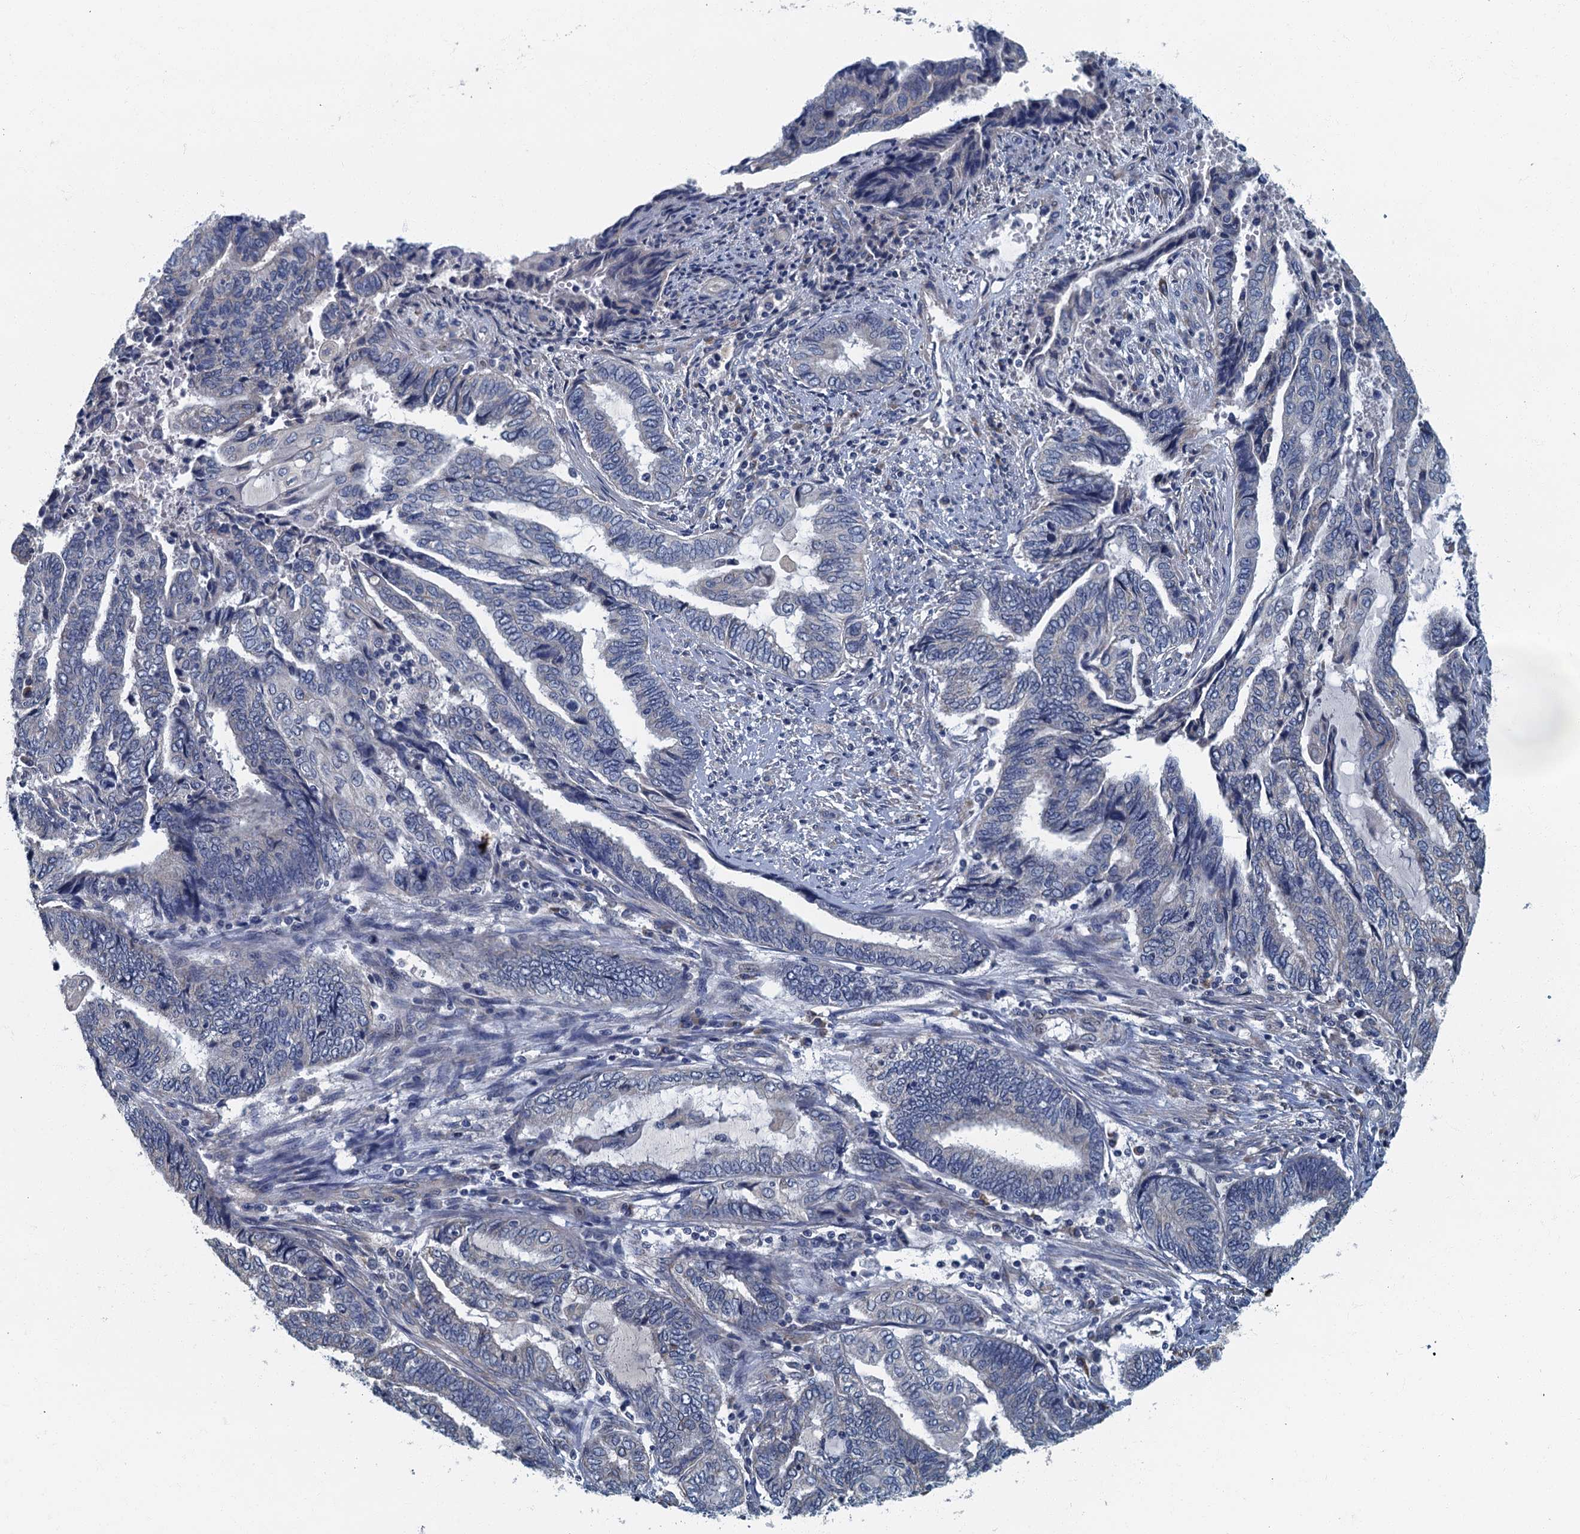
{"staining": {"intensity": "negative", "quantity": "none", "location": "none"}, "tissue": "endometrial cancer", "cell_type": "Tumor cells", "image_type": "cancer", "snomed": [{"axis": "morphology", "description": "Adenocarcinoma, NOS"}, {"axis": "topography", "description": "Uterus"}, {"axis": "topography", "description": "Endometrium"}], "caption": "A photomicrograph of human adenocarcinoma (endometrial) is negative for staining in tumor cells.", "gene": "DDX49", "patient": {"sex": "female", "age": 70}}